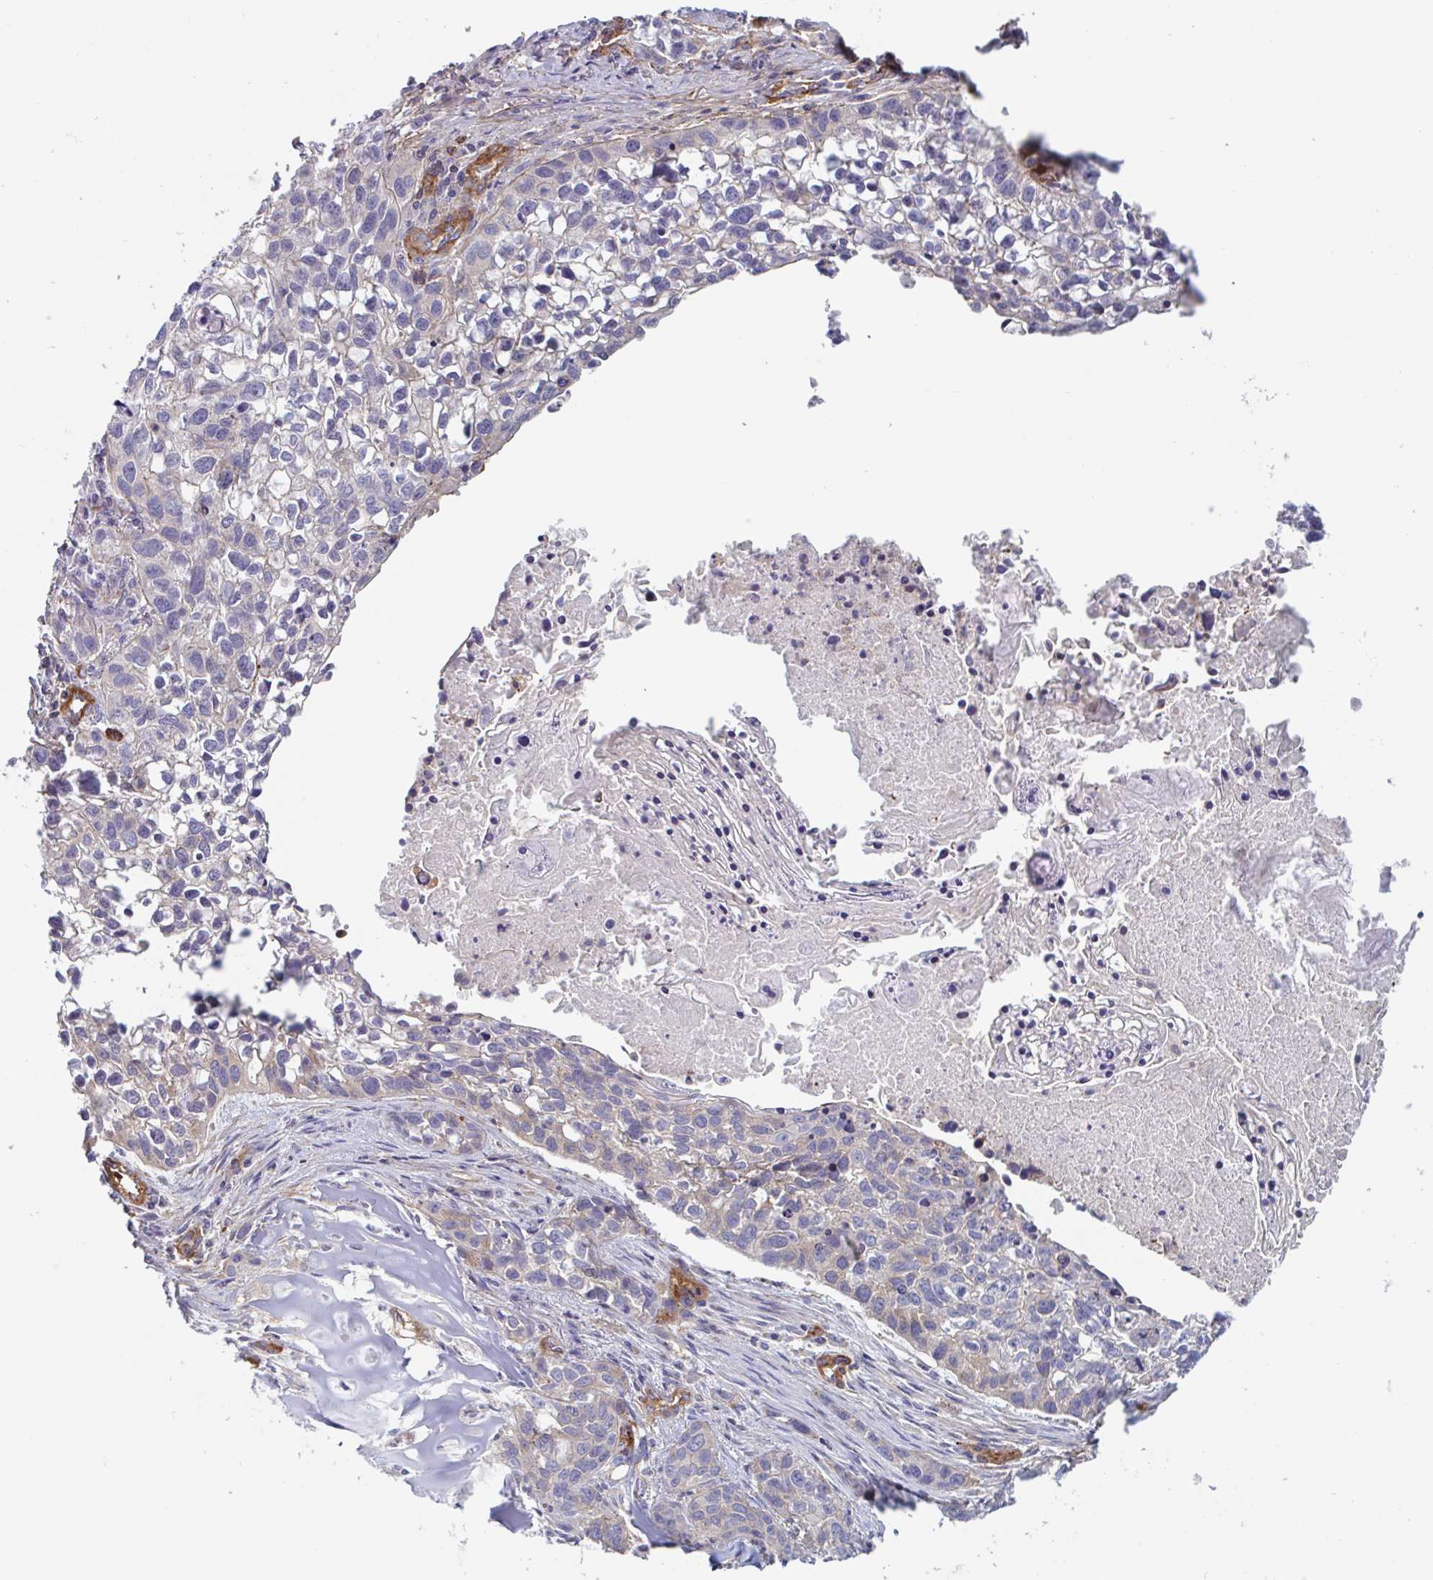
{"staining": {"intensity": "negative", "quantity": "none", "location": "none"}, "tissue": "lung cancer", "cell_type": "Tumor cells", "image_type": "cancer", "snomed": [{"axis": "morphology", "description": "Squamous cell carcinoma, NOS"}, {"axis": "topography", "description": "Lung"}], "caption": "Immunohistochemical staining of lung squamous cell carcinoma reveals no significant staining in tumor cells.", "gene": "SHISA7", "patient": {"sex": "male", "age": 74}}